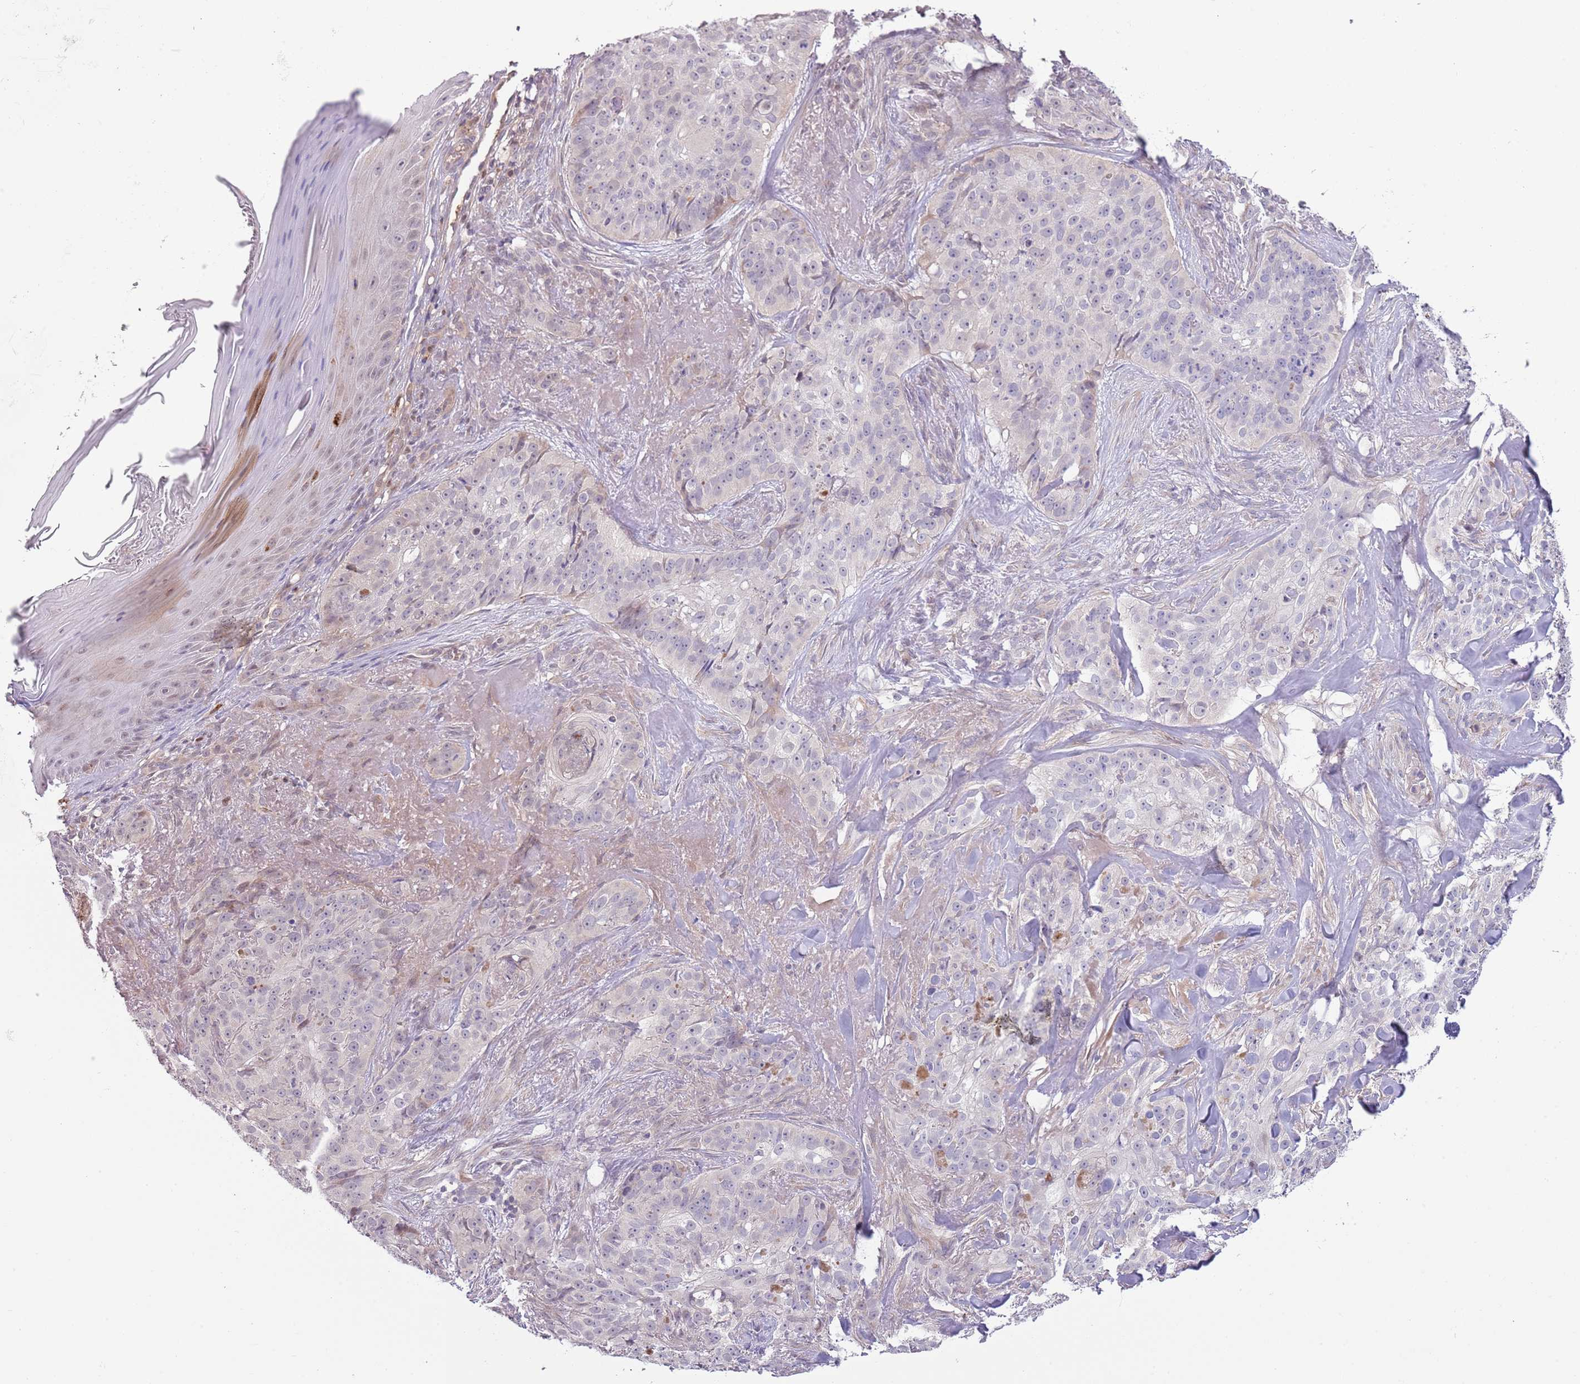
{"staining": {"intensity": "negative", "quantity": "none", "location": "none"}, "tissue": "skin cancer", "cell_type": "Tumor cells", "image_type": "cancer", "snomed": [{"axis": "morphology", "description": "Basal cell carcinoma"}, {"axis": "topography", "description": "Skin"}], "caption": "IHC histopathology image of neoplastic tissue: basal cell carcinoma (skin) stained with DAB (3,3'-diaminobenzidine) demonstrates no significant protein expression in tumor cells. (Immunohistochemistry, brightfield microscopy, high magnification).", "gene": "ABHD17C", "patient": {"sex": "female", "age": 92}}